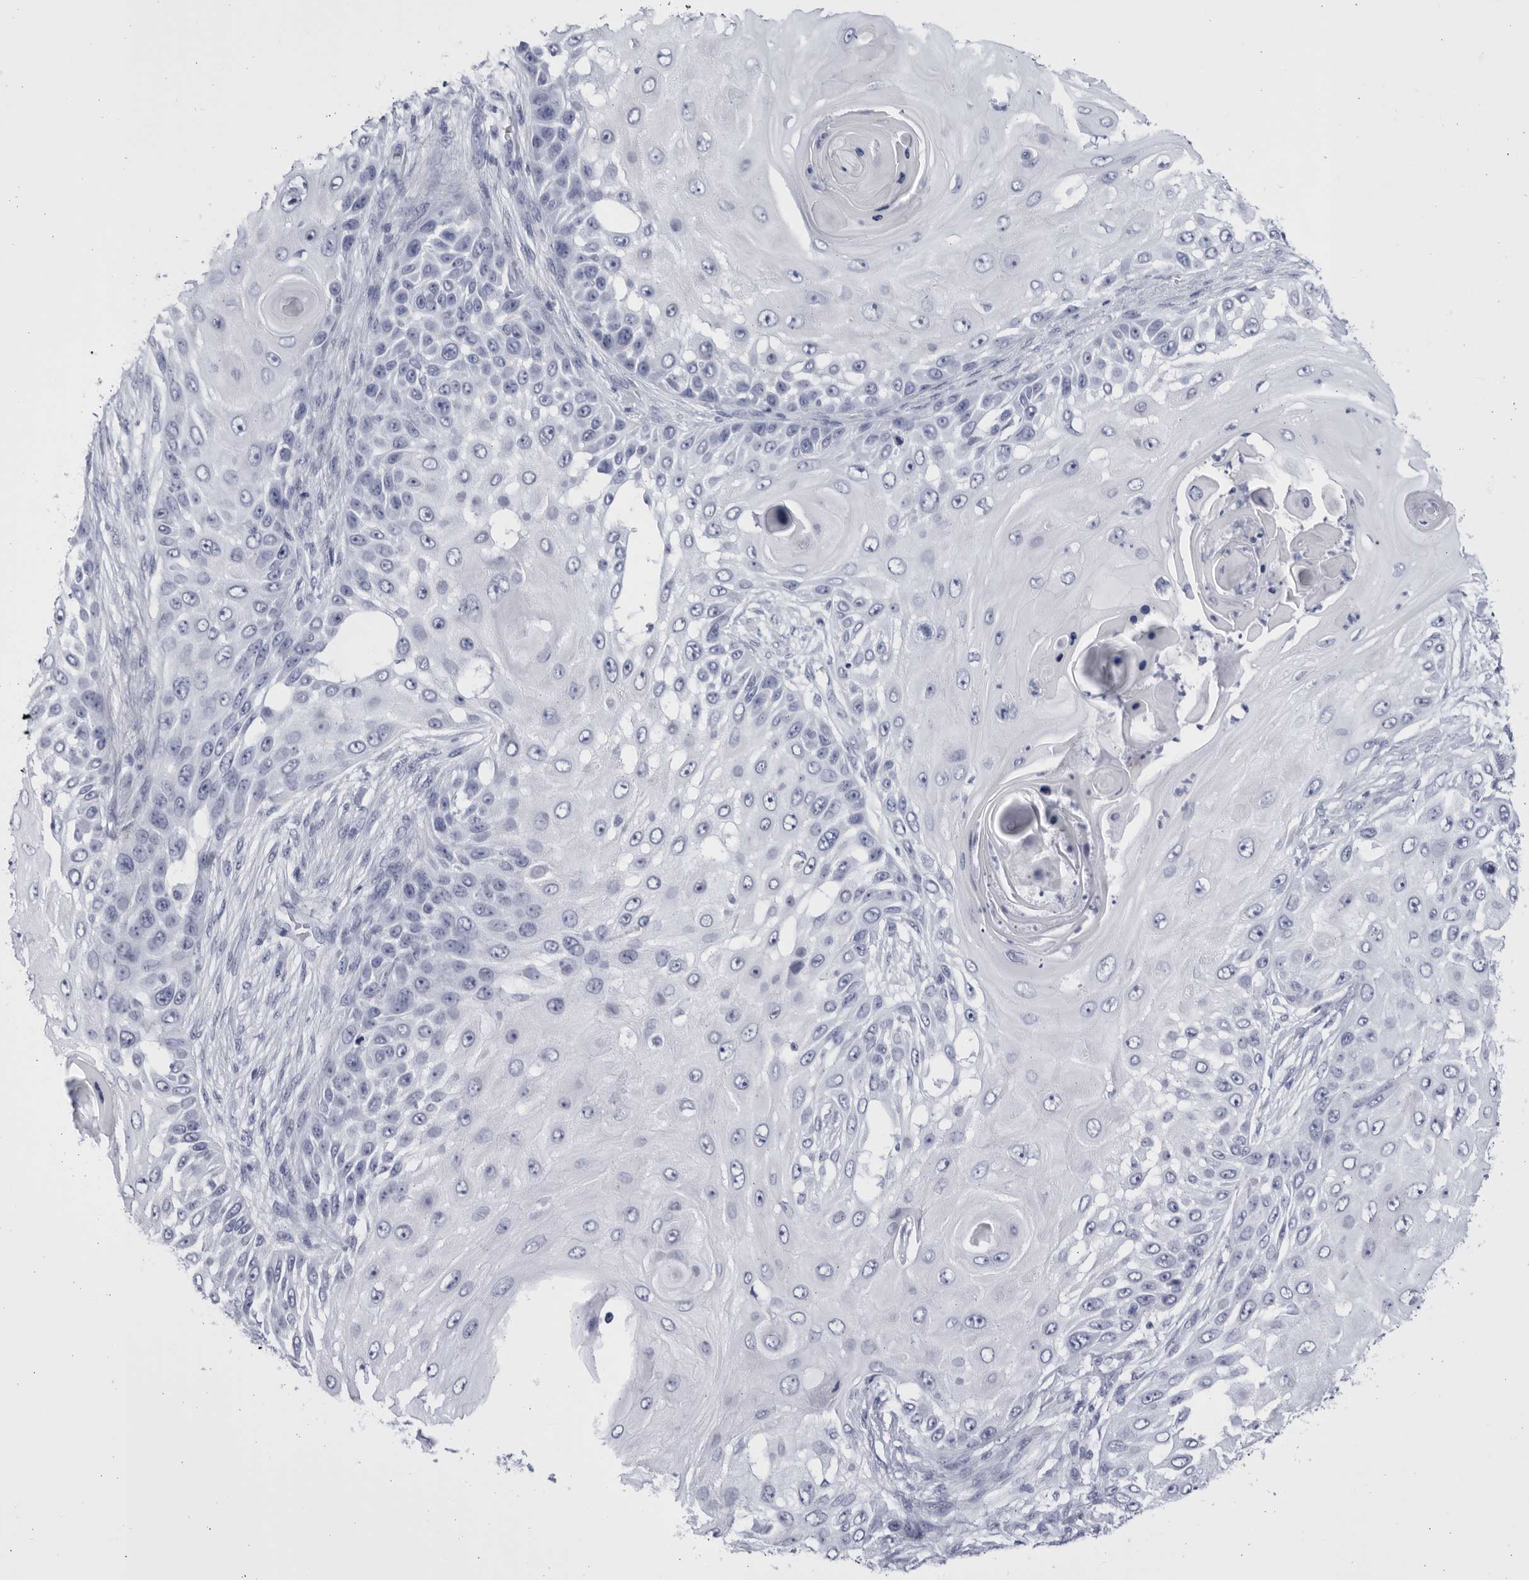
{"staining": {"intensity": "negative", "quantity": "none", "location": "none"}, "tissue": "skin cancer", "cell_type": "Tumor cells", "image_type": "cancer", "snomed": [{"axis": "morphology", "description": "Squamous cell carcinoma, NOS"}, {"axis": "topography", "description": "Skin"}], "caption": "Human skin cancer (squamous cell carcinoma) stained for a protein using immunohistochemistry exhibits no expression in tumor cells.", "gene": "CCDC181", "patient": {"sex": "female", "age": 44}}